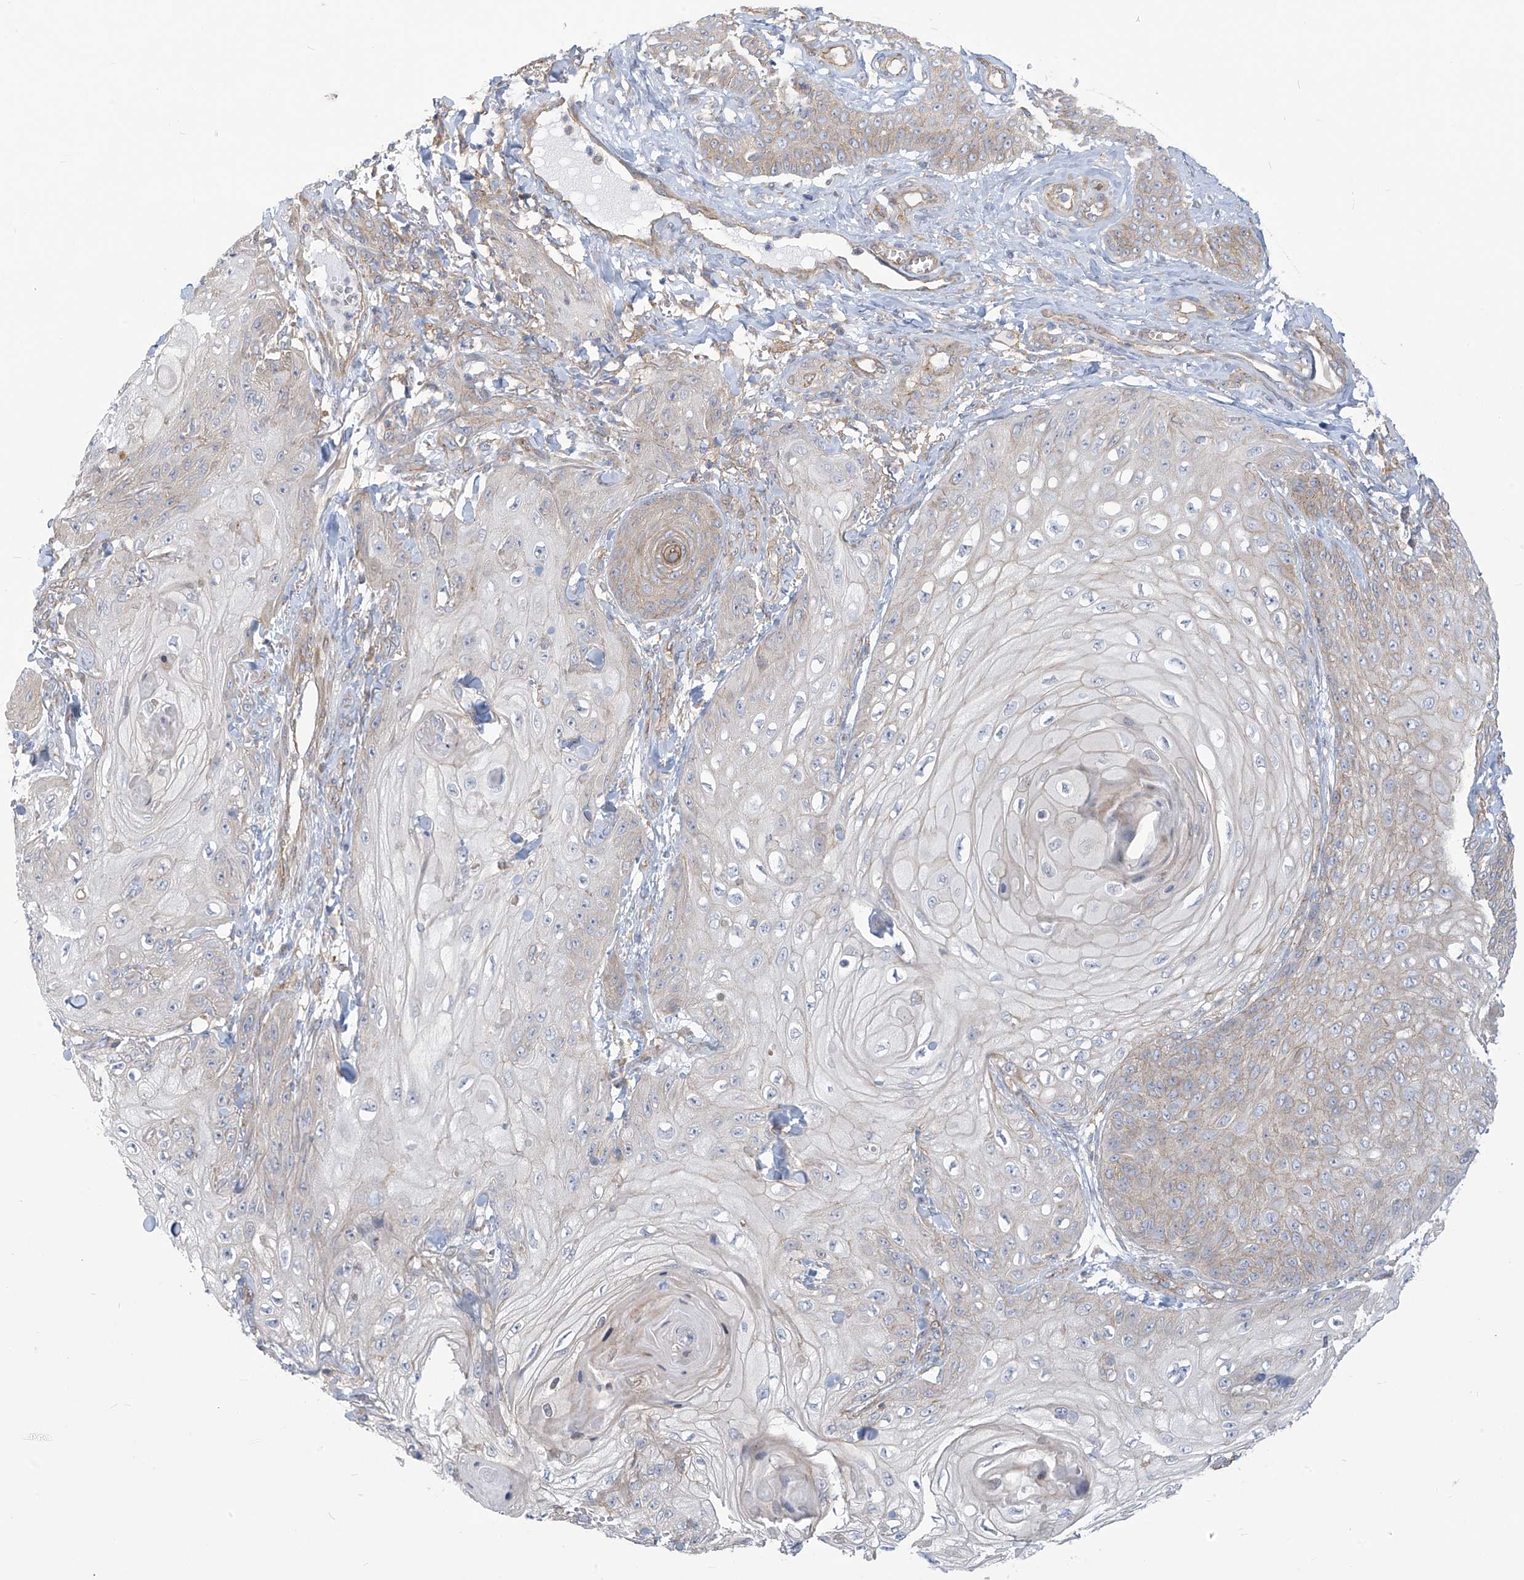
{"staining": {"intensity": "negative", "quantity": "none", "location": "none"}, "tissue": "skin cancer", "cell_type": "Tumor cells", "image_type": "cancer", "snomed": [{"axis": "morphology", "description": "Squamous cell carcinoma, NOS"}, {"axis": "topography", "description": "Skin"}], "caption": "Photomicrograph shows no protein staining in tumor cells of skin squamous cell carcinoma tissue.", "gene": "ADAT2", "patient": {"sex": "male", "age": 74}}